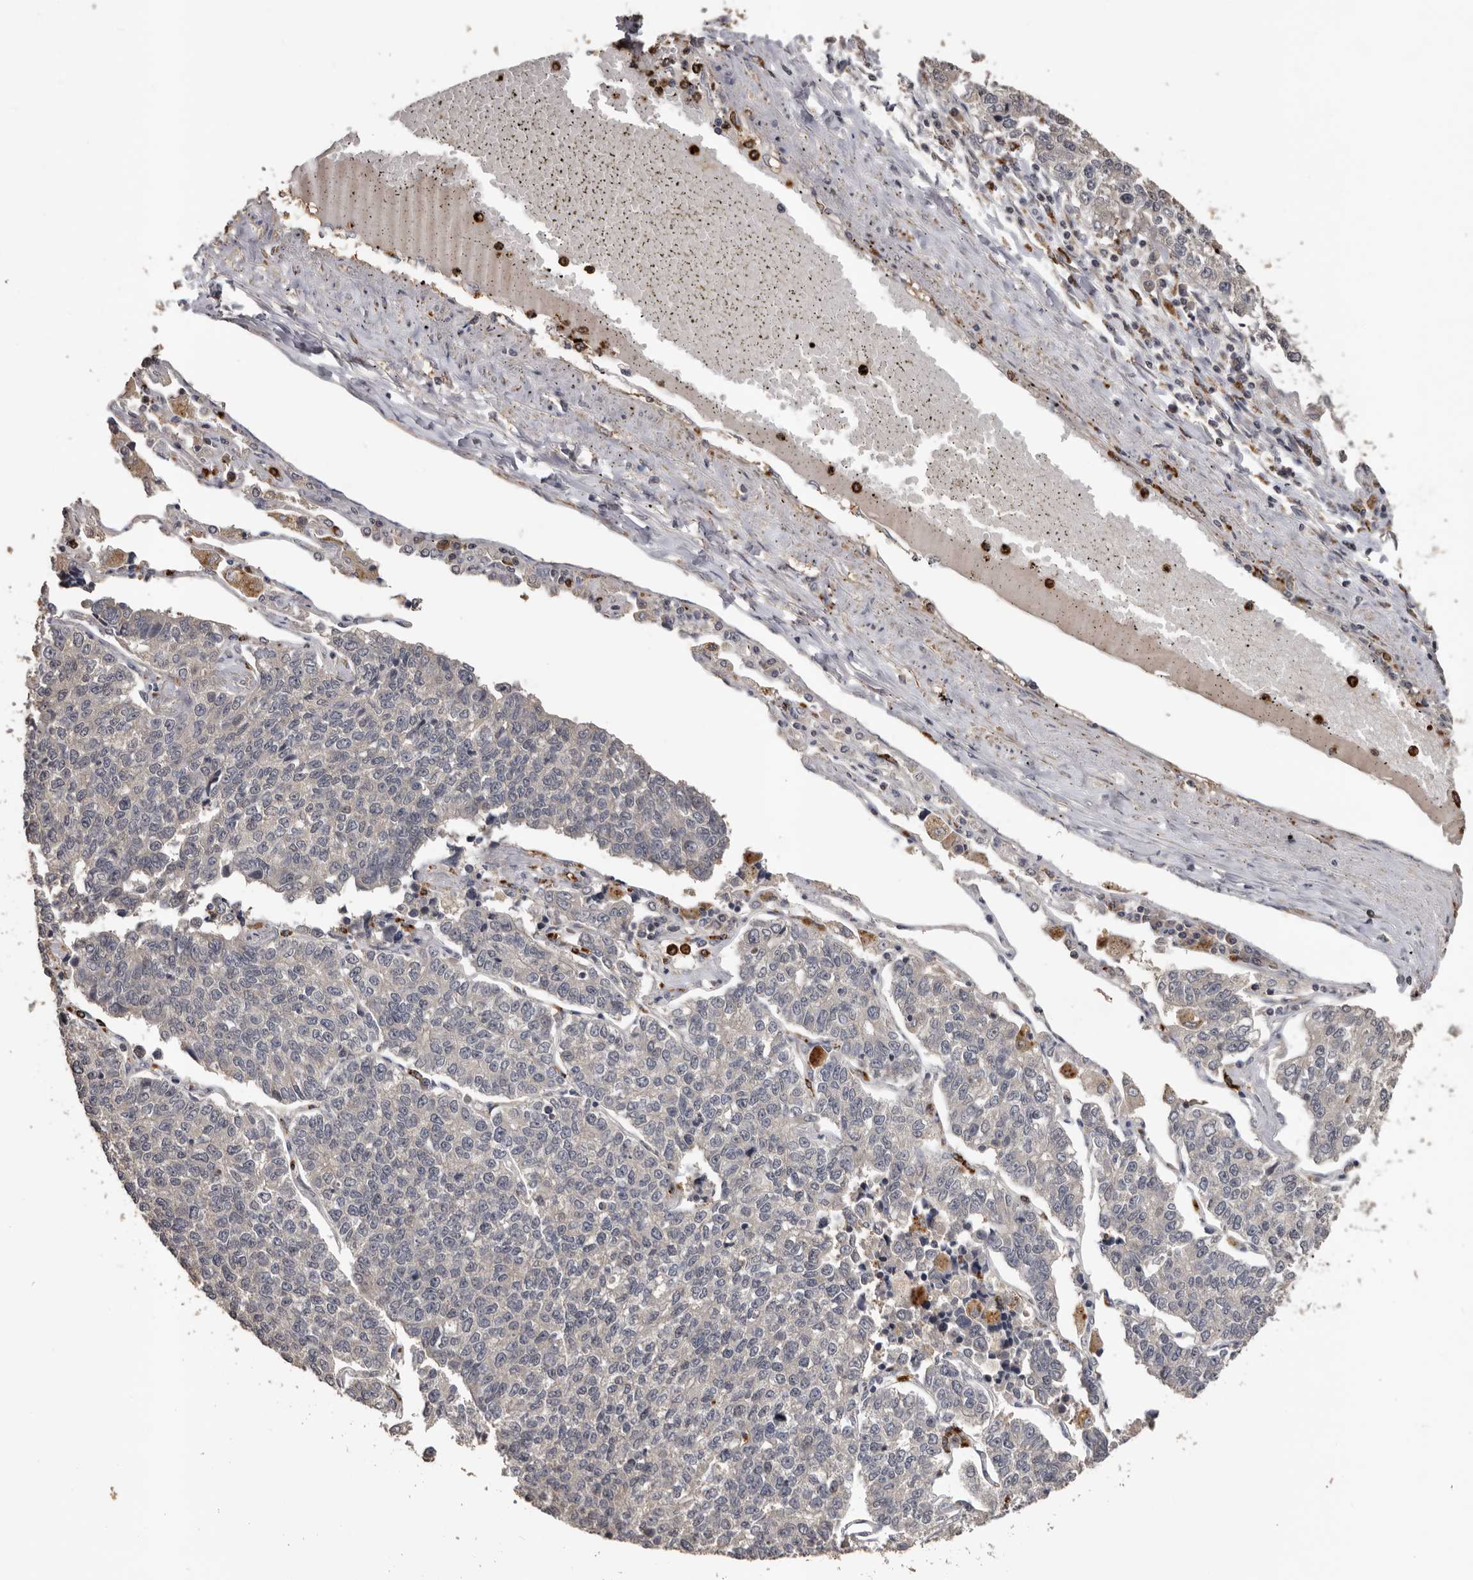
{"staining": {"intensity": "negative", "quantity": "none", "location": "none"}, "tissue": "lung cancer", "cell_type": "Tumor cells", "image_type": "cancer", "snomed": [{"axis": "morphology", "description": "Adenocarcinoma, NOS"}, {"axis": "topography", "description": "Lung"}], "caption": "Immunohistochemistry of adenocarcinoma (lung) reveals no staining in tumor cells.", "gene": "KIF2B", "patient": {"sex": "male", "age": 49}}